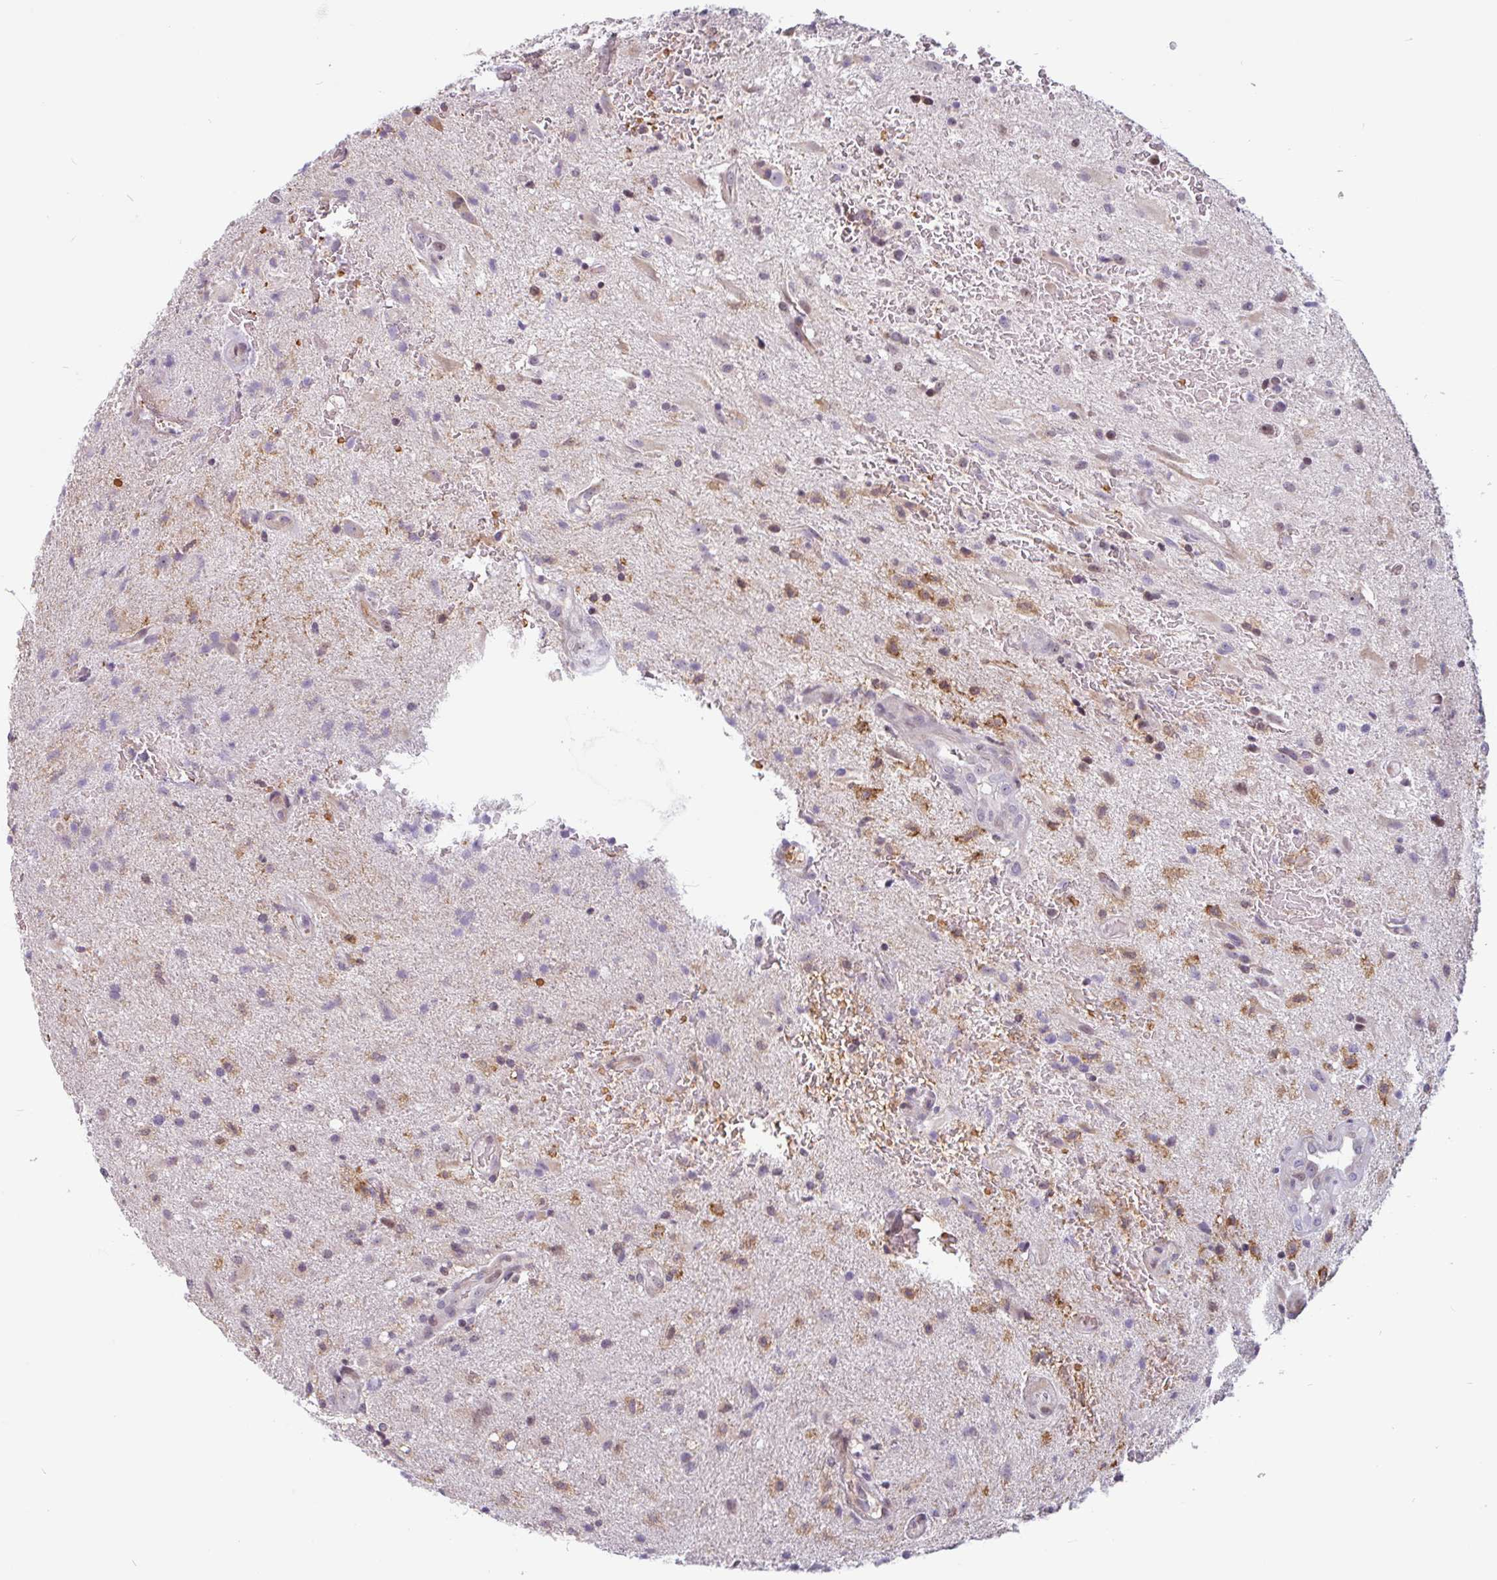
{"staining": {"intensity": "negative", "quantity": "none", "location": "none"}, "tissue": "glioma", "cell_type": "Tumor cells", "image_type": "cancer", "snomed": [{"axis": "morphology", "description": "Glioma, malignant, High grade"}, {"axis": "topography", "description": "Brain"}], "caption": "The image exhibits no significant expression in tumor cells of high-grade glioma (malignant).", "gene": "TMEM119", "patient": {"sex": "male", "age": 67}}